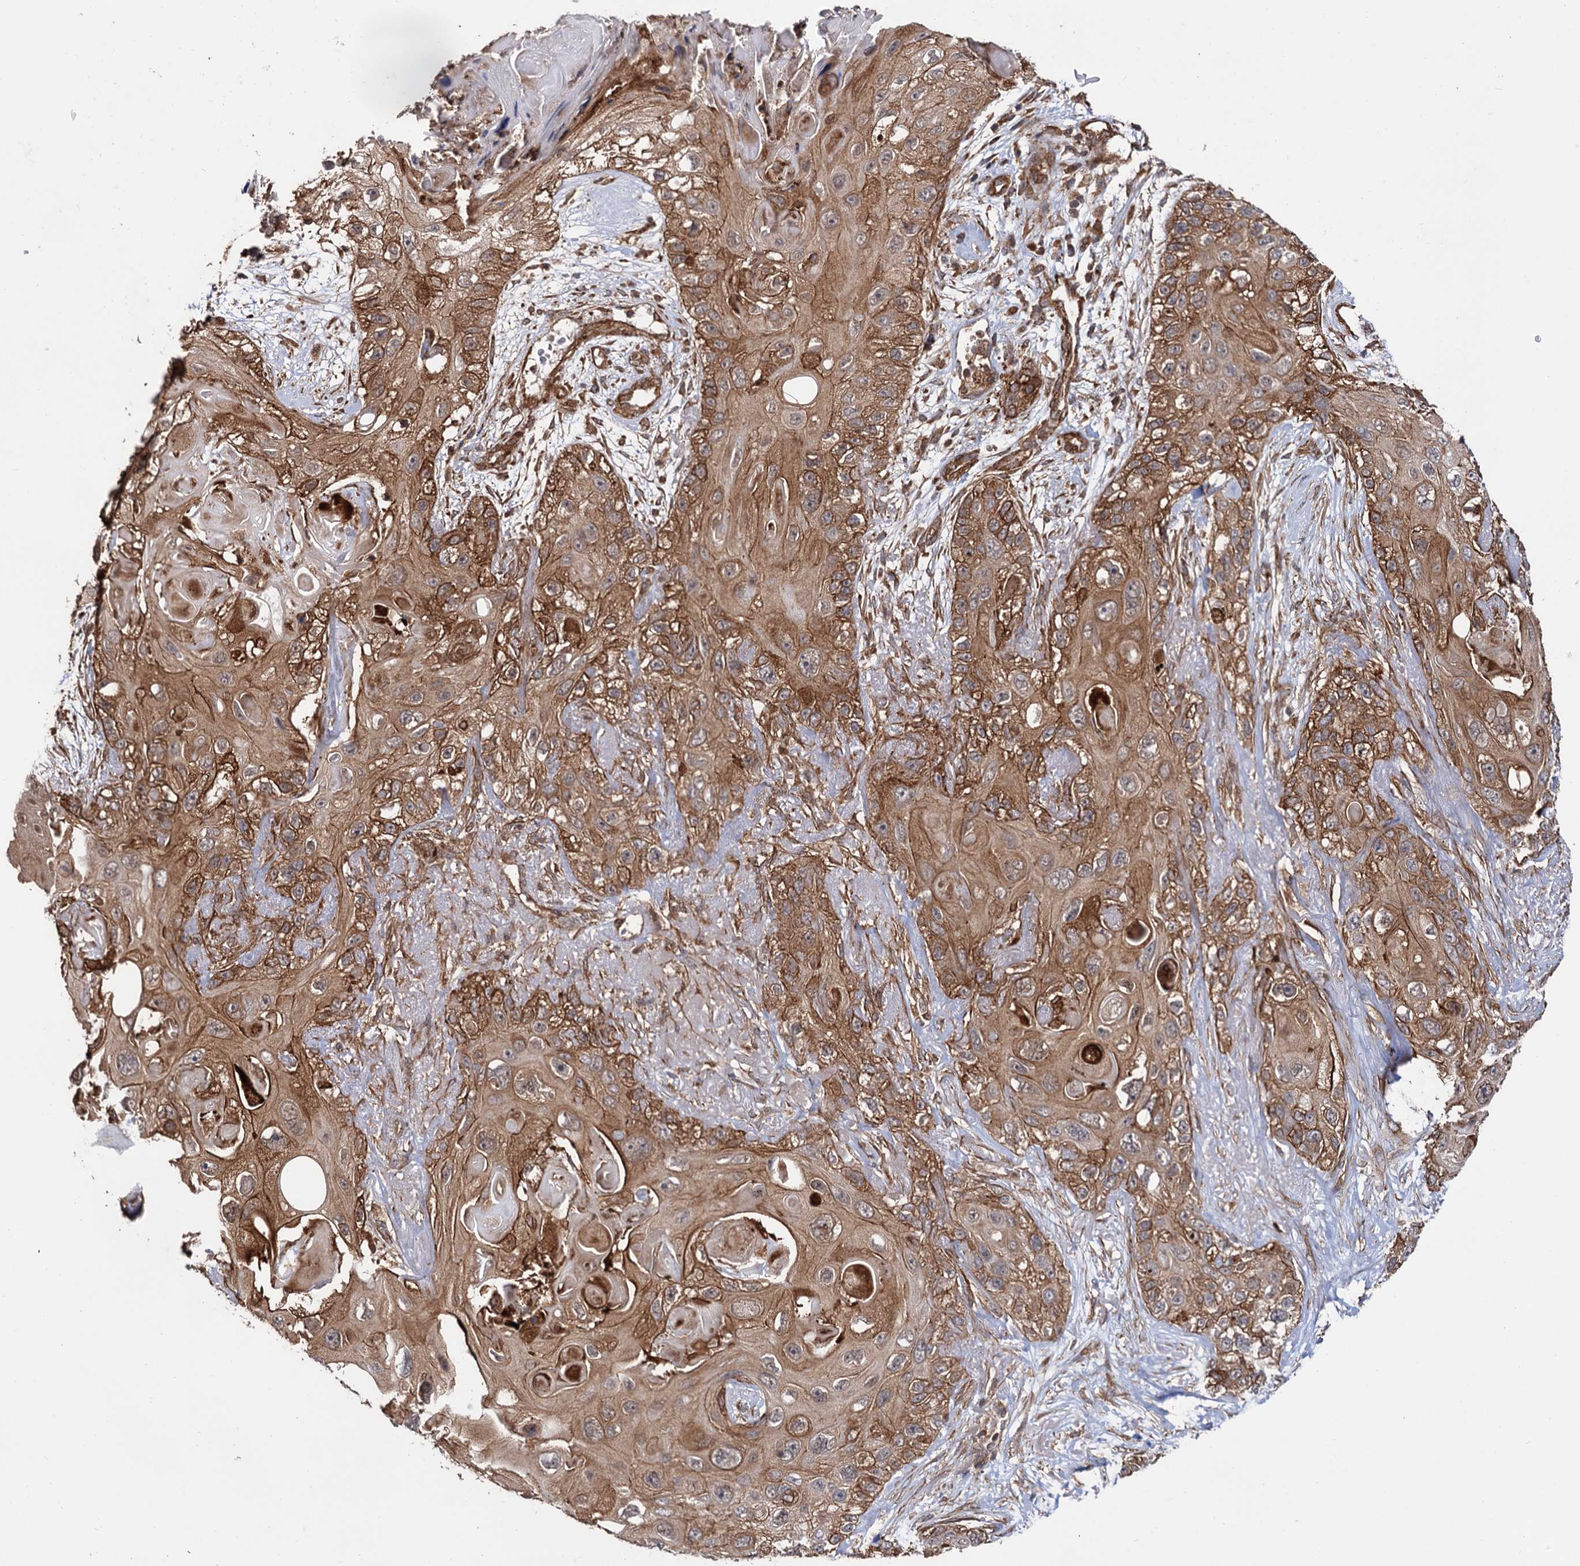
{"staining": {"intensity": "moderate", "quantity": ">75%", "location": "cytoplasmic/membranous"}, "tissue": "skin cancer", "cell_type": "Tumor cells", "image_type": "cancer", "snomed": [{"axis": "morphology", "description": "Normal tissue, NOS"}, {"axis": "morphology", "description": "Squamous cell carcinoma, NOS"}, {"axis": "topography", "description": "Skin"}], "caption": "Skin squamous cell carcinoma stained for a protein demonstrates moderate cytoplasmic/membranous positivity in tumor cells.", "gene": "ATP8B4", "patient": {"sex": "male", "age": 72}}